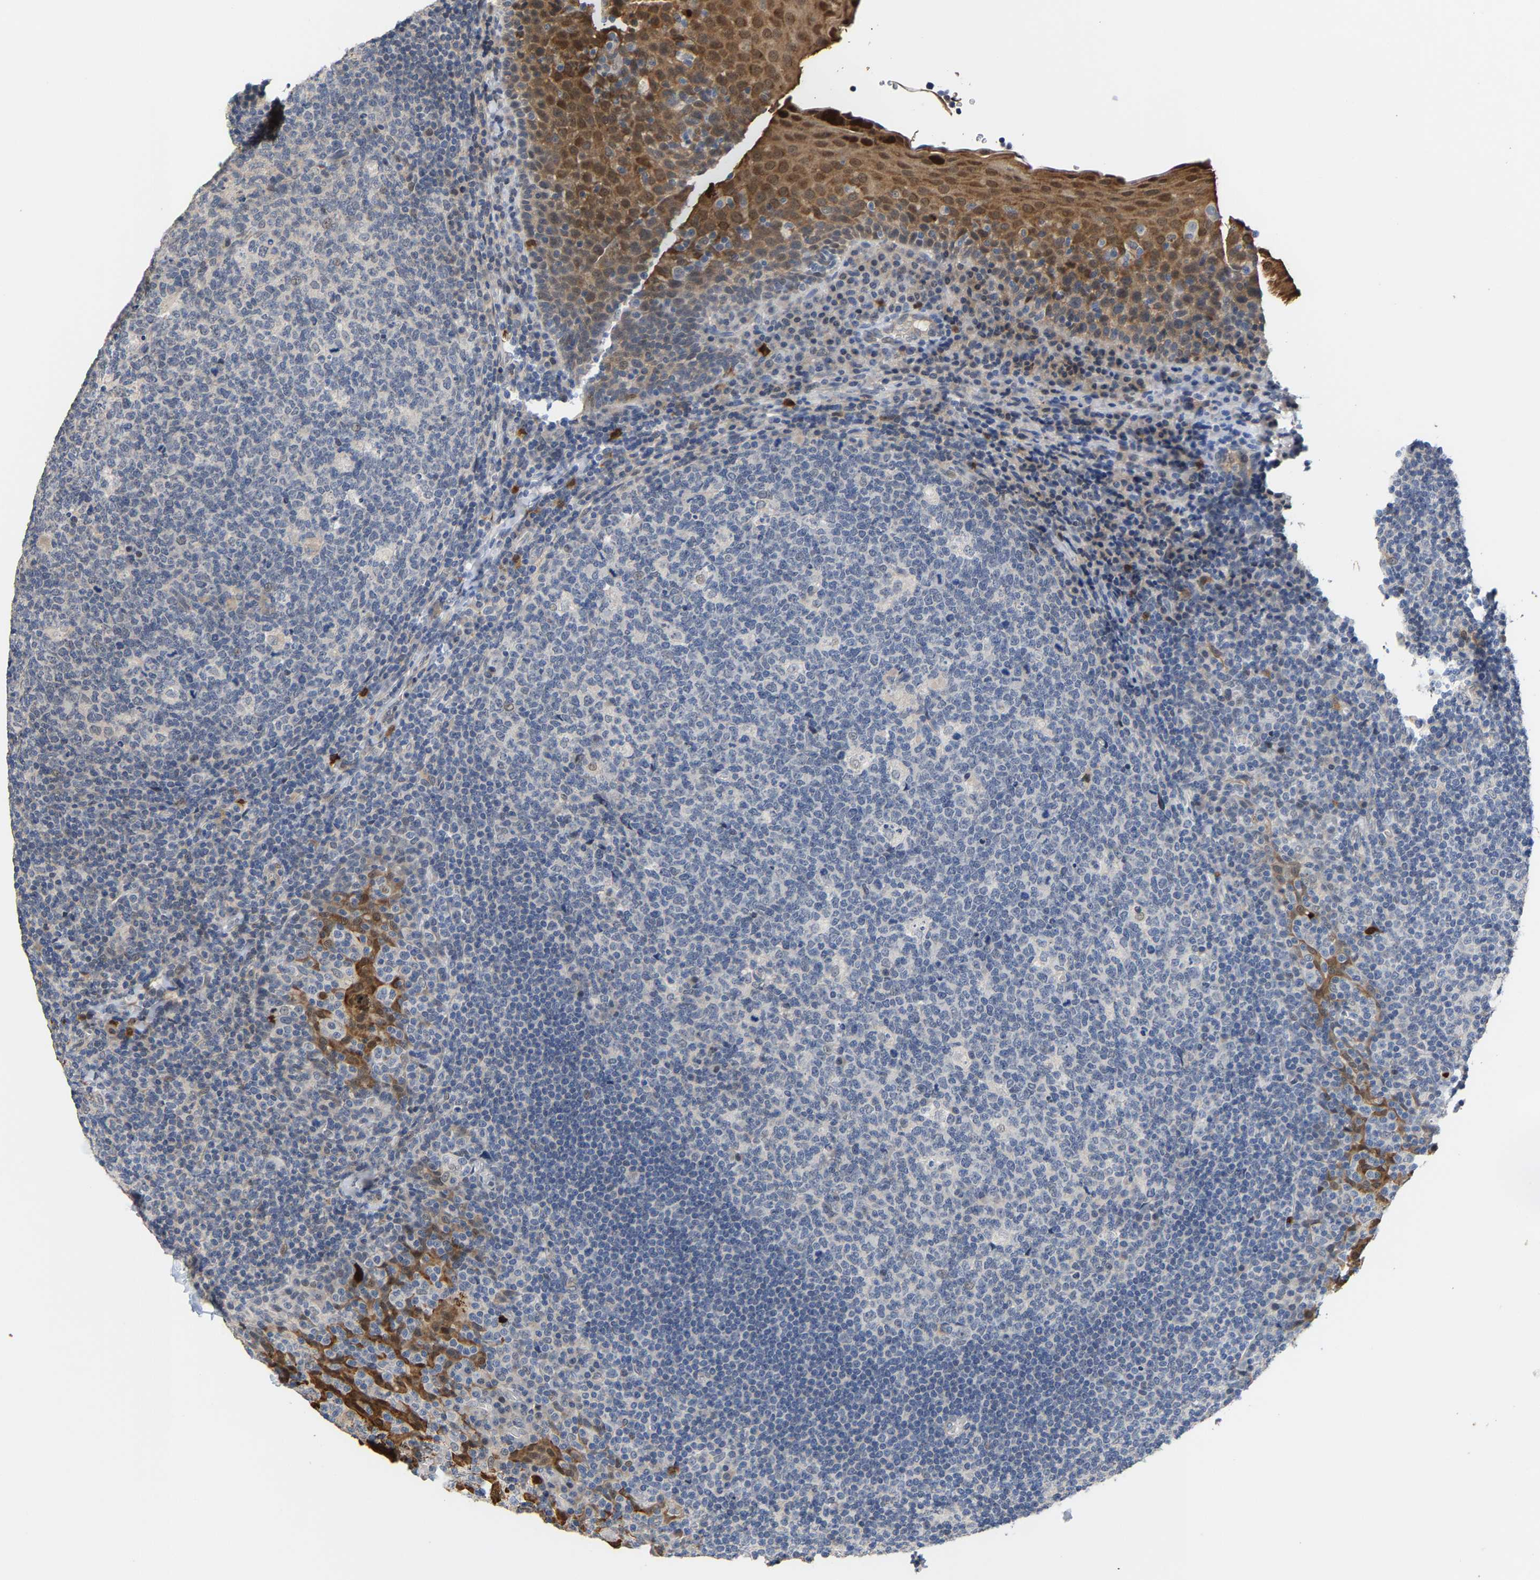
{"staining": {"intensity": "negative", "quantity": "none", "location": "none"}, "tissue": "tonsil", "cell_type": "Germinal center cells", "image_type": "normal", "snomed": [{"axis": "morphology", "description": "Normal tissue, NOS"}, {"axis": "topography", "description": "Tonsil"}], "caption": "Immunohistochemistry (IHC) photomicrograph of benign human tonsil stained for a protein (brown), which reveals no positivity in germinal center cells. Nuclei are stained in blue.", "gene": "TDRD7", "patient": {"sex": "male", "age": 17}}